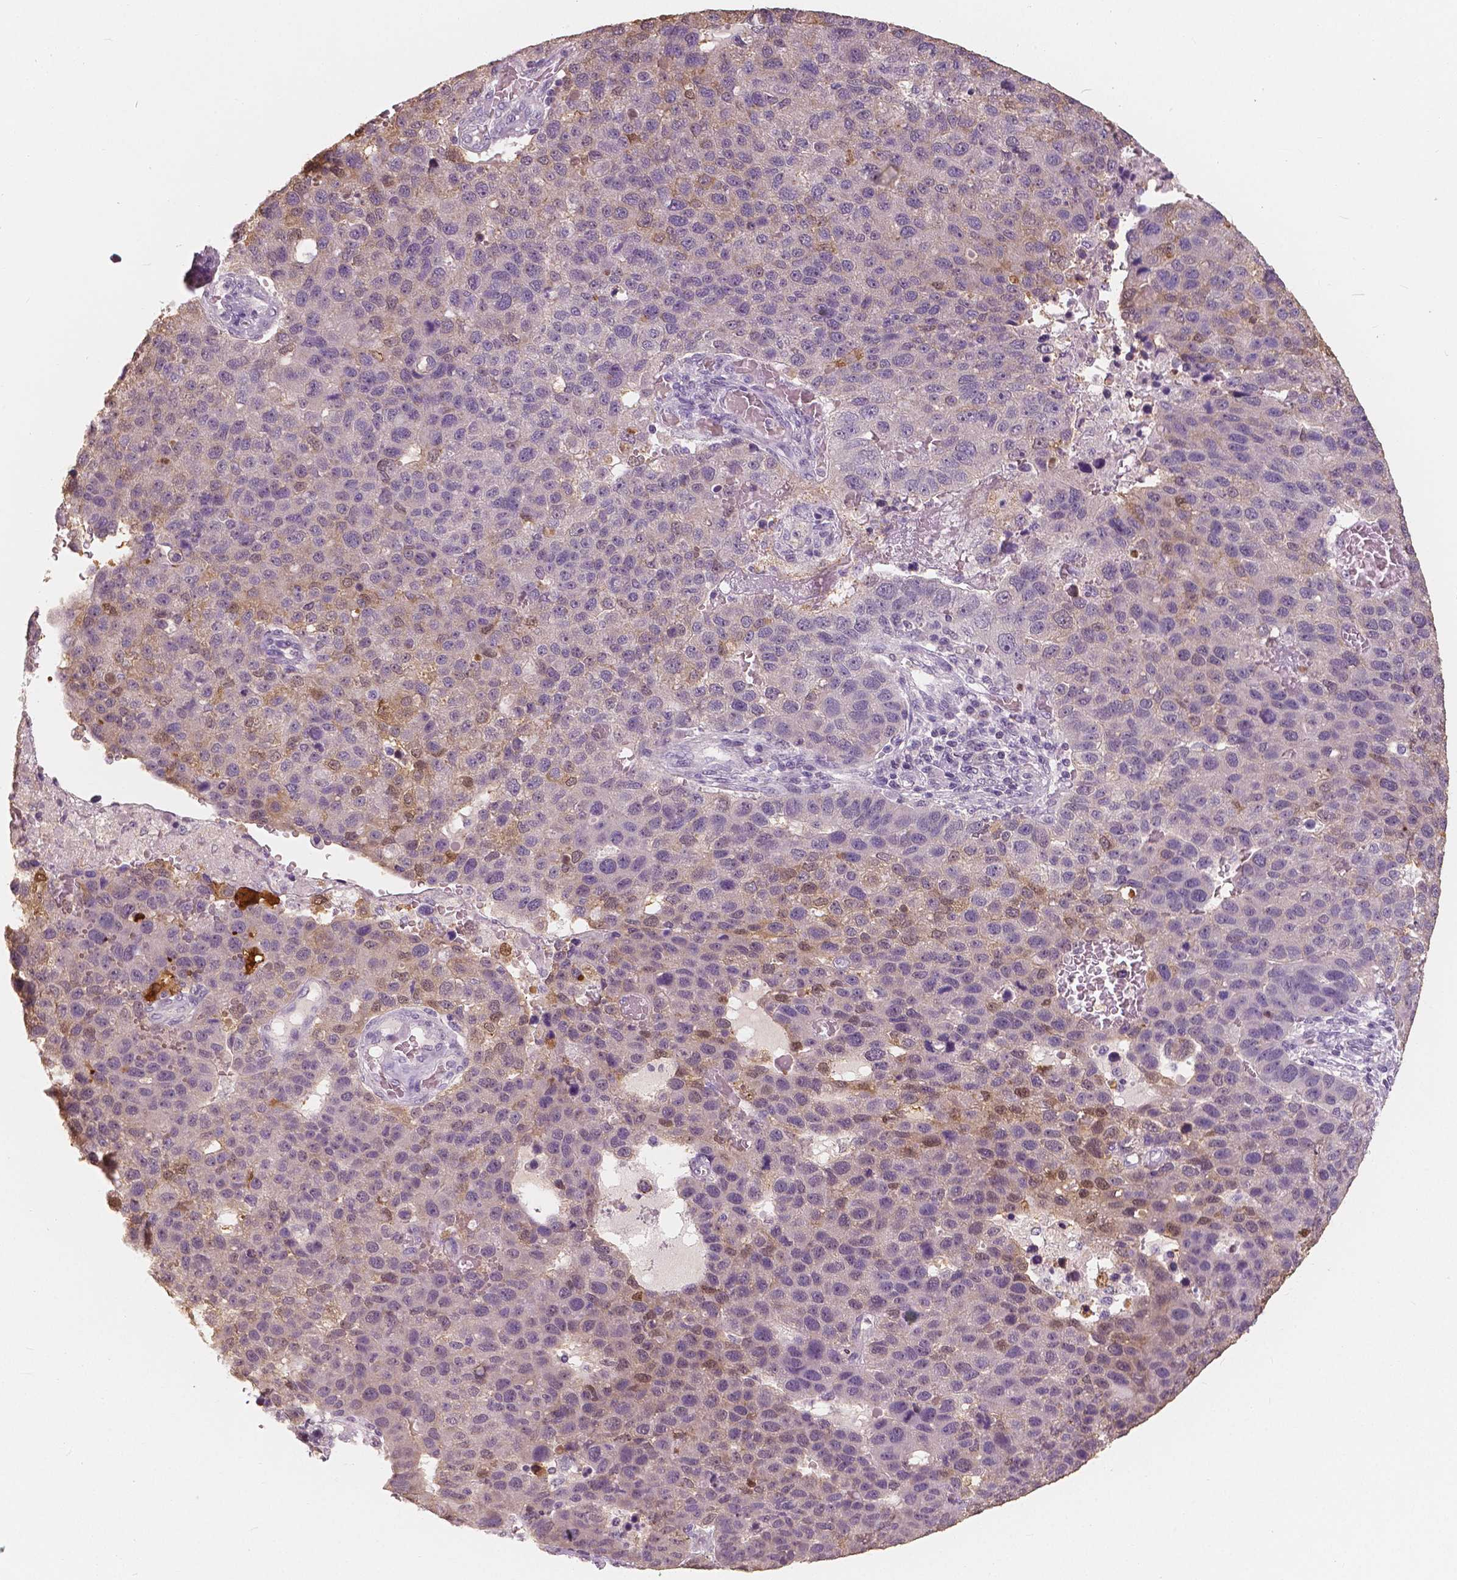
{"staining": {"intensity": "moderate", "quantity": "<25%", "location": "cytoplasmic/membranous,nuclear"}, "tissue": "pancreatic cancer", "cell_type": "Tumor cells", "image_type": "cancer", "snomed": [{"axis": "morphology", "description": "Adenocarcinoma, NOS"}, {"axis": "topography", "description": "Pancreas"}], "caption": "IHC histopathology image of pancreatic cancer (adenocarcinoma) stained for a protein (brown), which displays low levels of moderate cytoplasmic/membranous and nuclear positivity in about <25% of tumor cells.", "gene": "SAT2", "patient": {"sex": "female", "age": 61}}